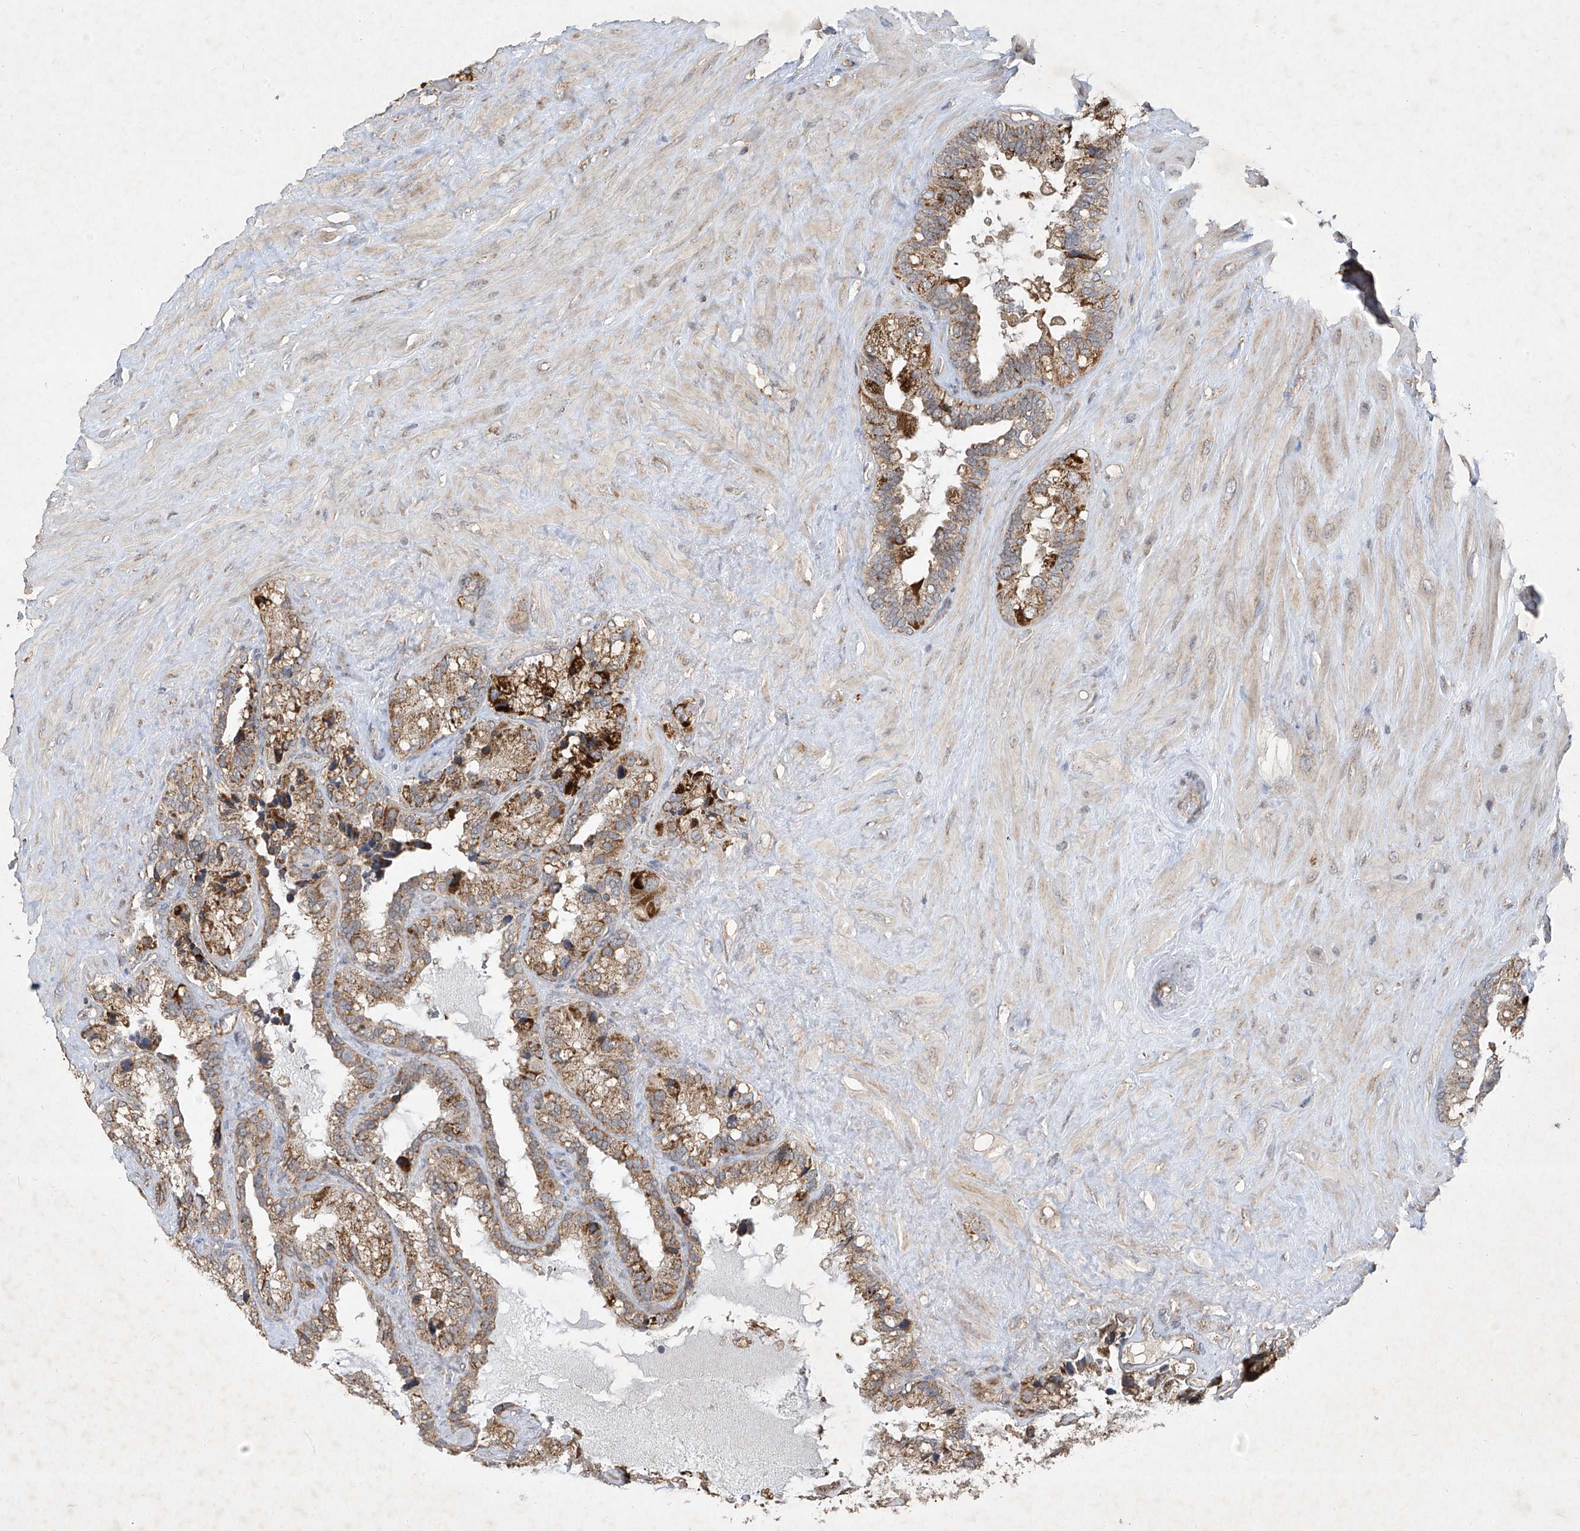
{"staining": {"intensity": "moderate", "quantity": ">75%", "location": "cytoplasmic/membranous"}, "tissue": "seminal vesicle", "cell_type": "Glandular cells", "image_type": "normal", "snomed": [{"axis": "morphology", "description": "Normal tissue, NOS"}, {"axis": "topography", "description": "Prostate"}, {"axis": "topography", "description": "Seminal veicle"}], "caption": "An immunohistochemistry (IHC) photomicrograph of unremarkable tissue is shown. Protein staining in brown highlights moderate cytoplasmic/membranous positivity in seminal vesicle within glandular cells. (DAB (3,3'-diaminobenzidine) = brown stain, brightfield microscopy at high magnification).", "gene": "UQCC1", "patient": {"sex": "male", "age": 68}}